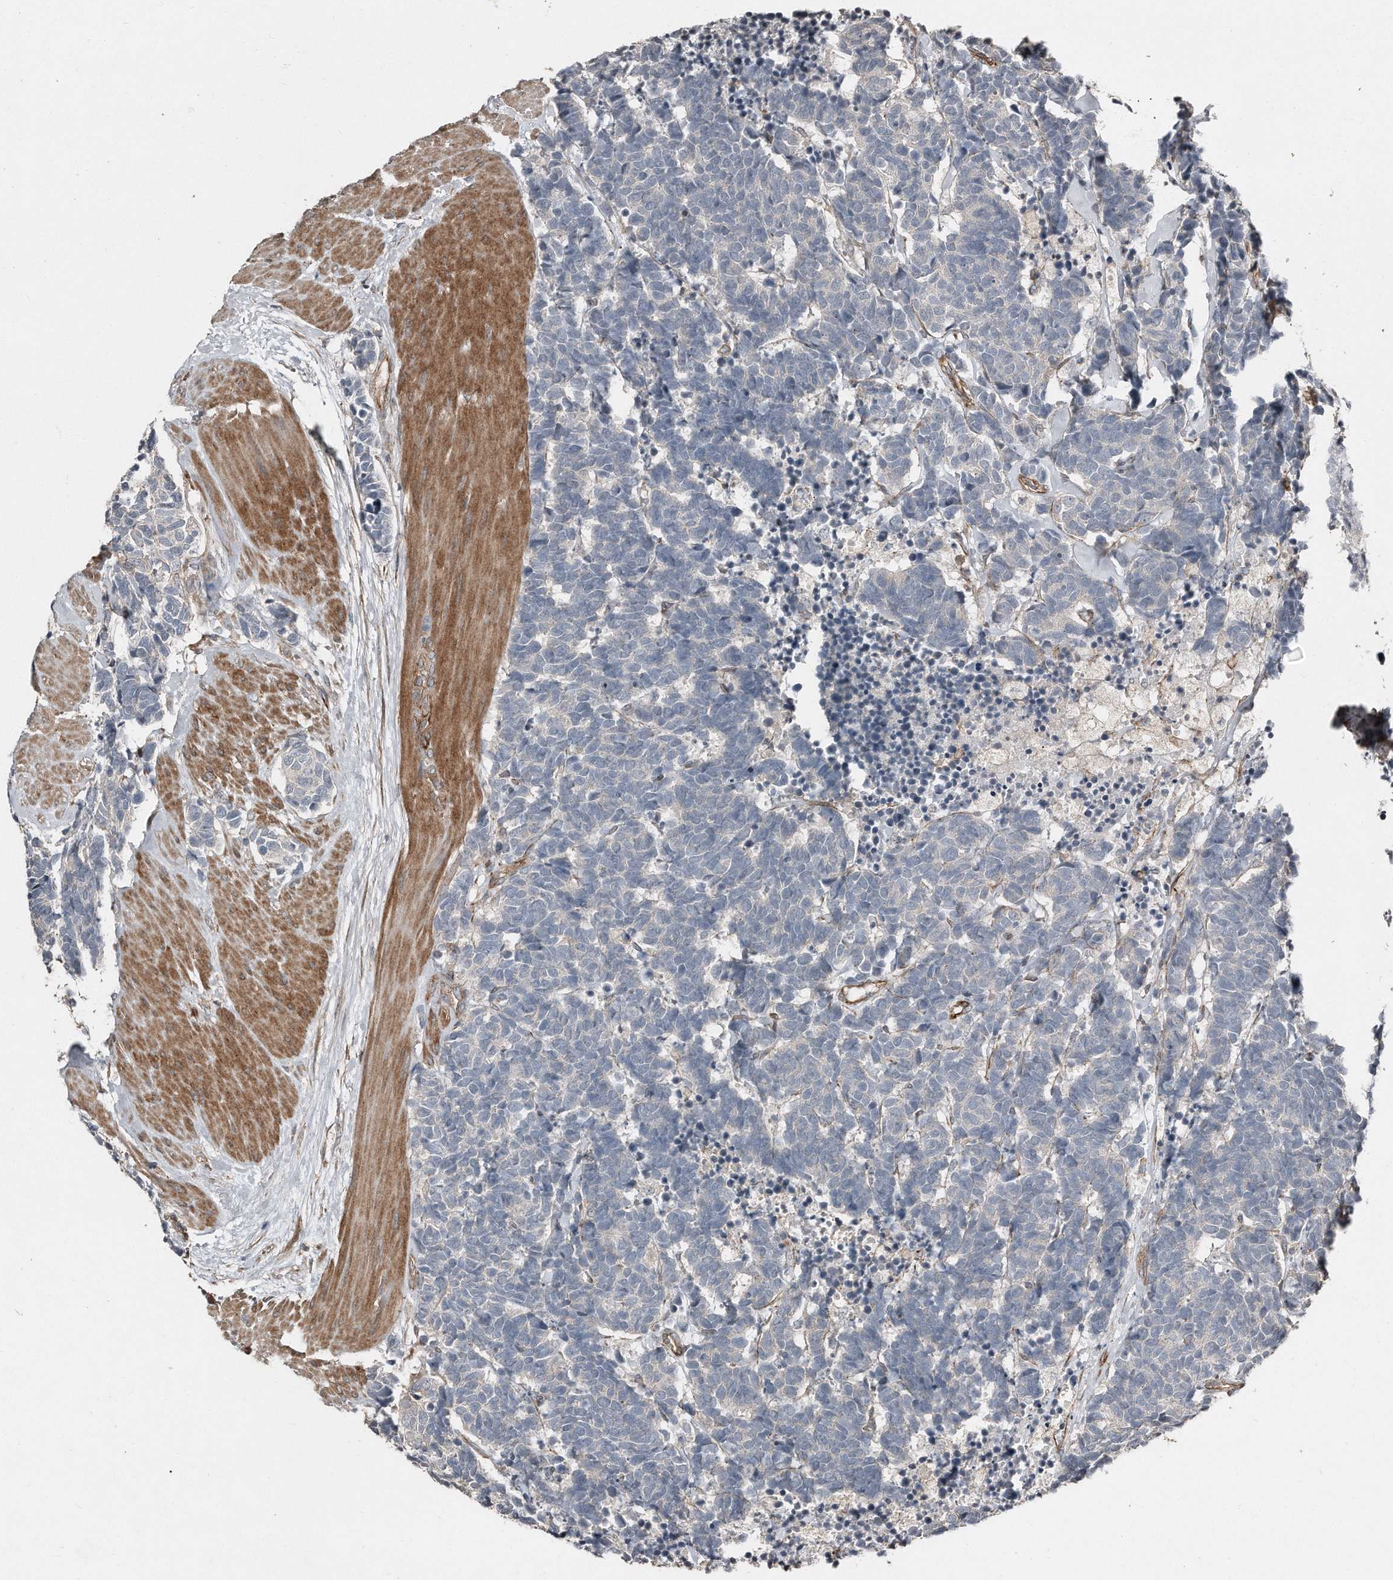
{"staining": {"intensity": "negative", "quantity": "none", "location": "none"}, "tissue": "carcinoid", "cell_type": "Tumor cells", "image_type": "cancer", "snomed": [{"axis": "morphology", "description": "Carcinoma, NOS"}, {"axis": "morphology", "description": "Carcinoid, malignant, NOS"}, {"axis": "topography", "description": "Urinary bladder"}], "caption": "Tumor cells show no significant protein positivity in carcinoma.", "gene": "SNAP47", "patient": {"sex": "male", "age": 57}}